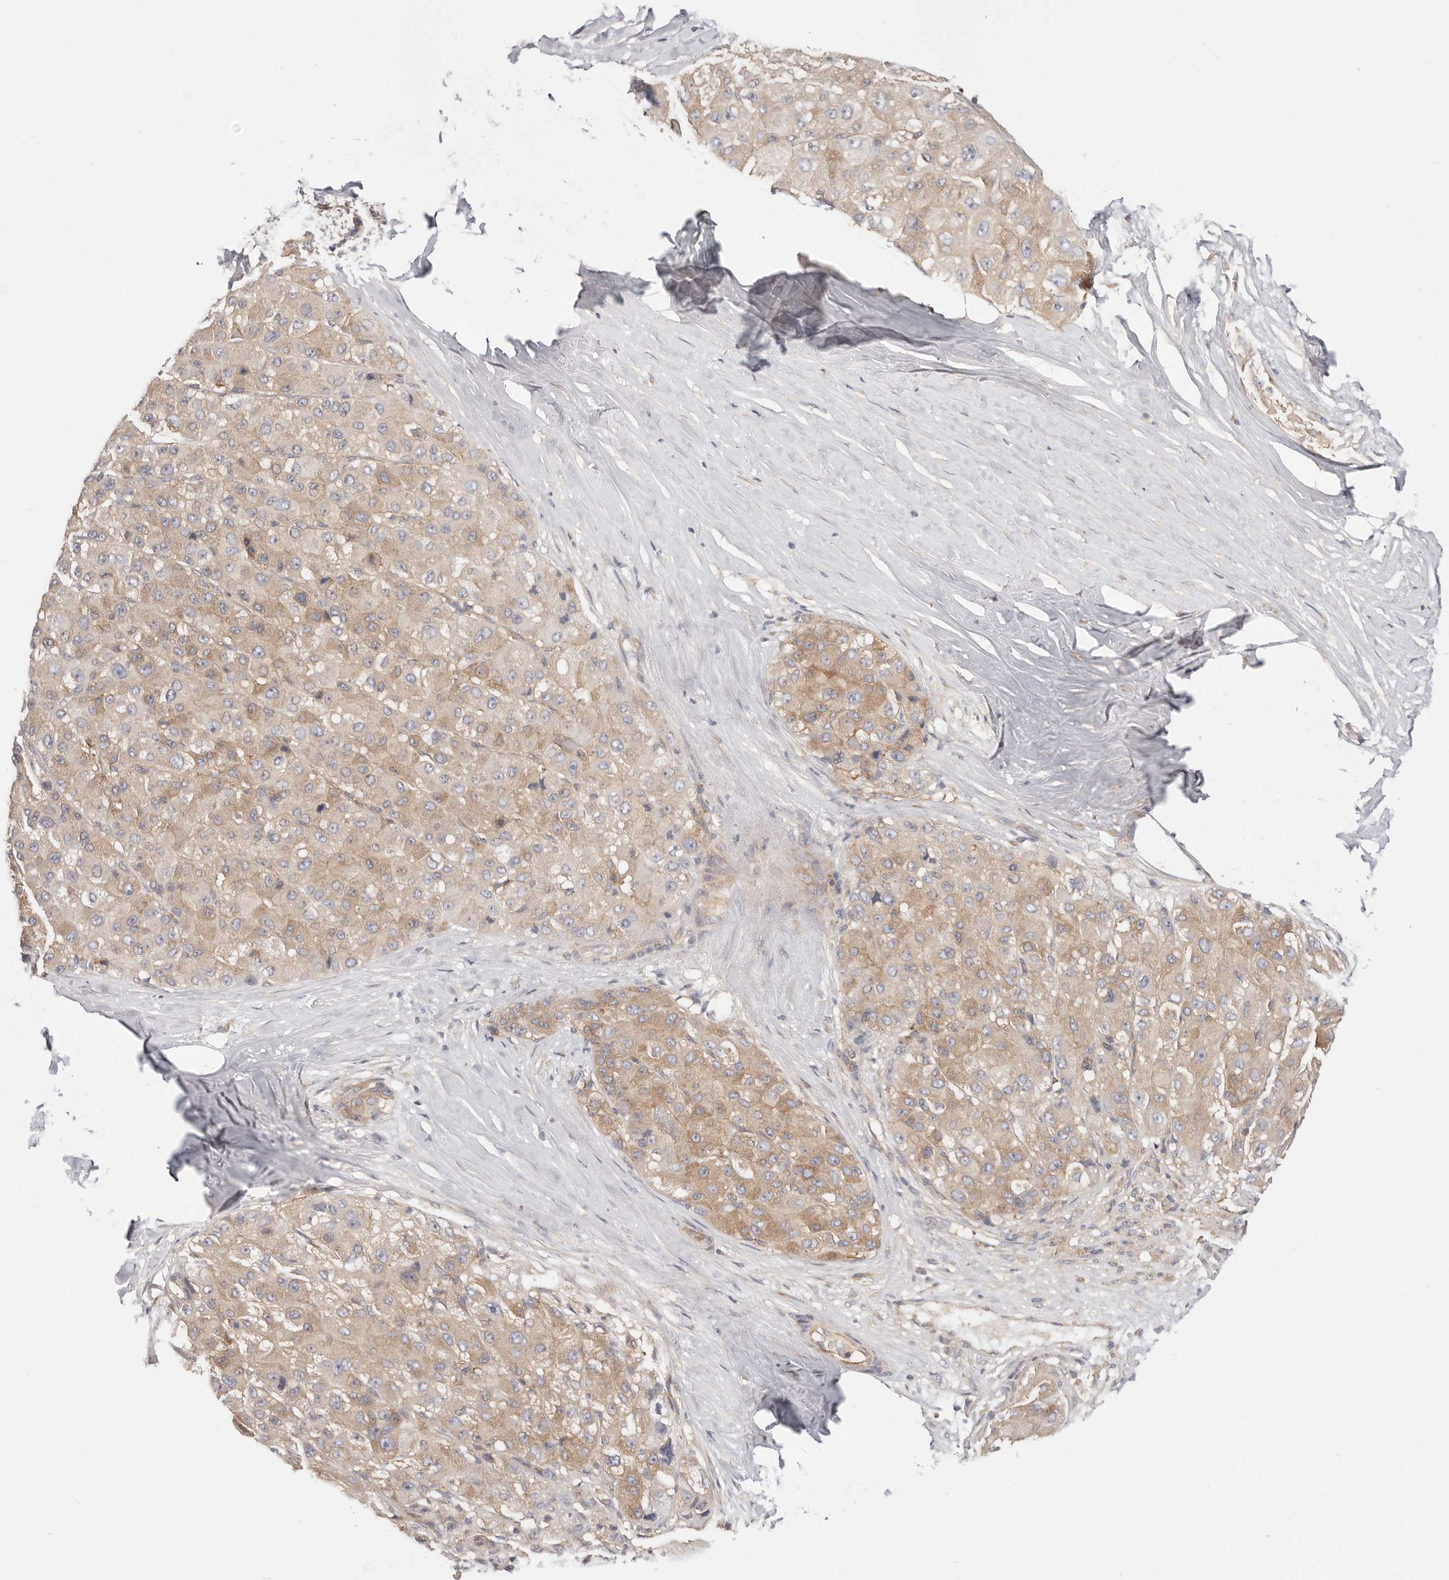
{"staining": {"intensity": "weak", "quantity": ">75%", "location": "cytoplasmic/membranous"}, "tissue": "liver cancer", "cell_type": "Tumor cells", "image_type": "cancer", "snomed": [{"axis": "morphology", "description": "Carcinoma, Hepatocellular, NOS"}, {"axis": "topography", "description": "Liver"}], "caption": "Liver hepatocellular carcinoma stained with DAB (3,3'-diaminobenzidine) immunohistochemistry reveals low levels of weak cytoplasmic/membranous positivity in about >75% of tumor cells.", "gene": "KCMF1", "patient": {"sex": "male", "age": 80}}